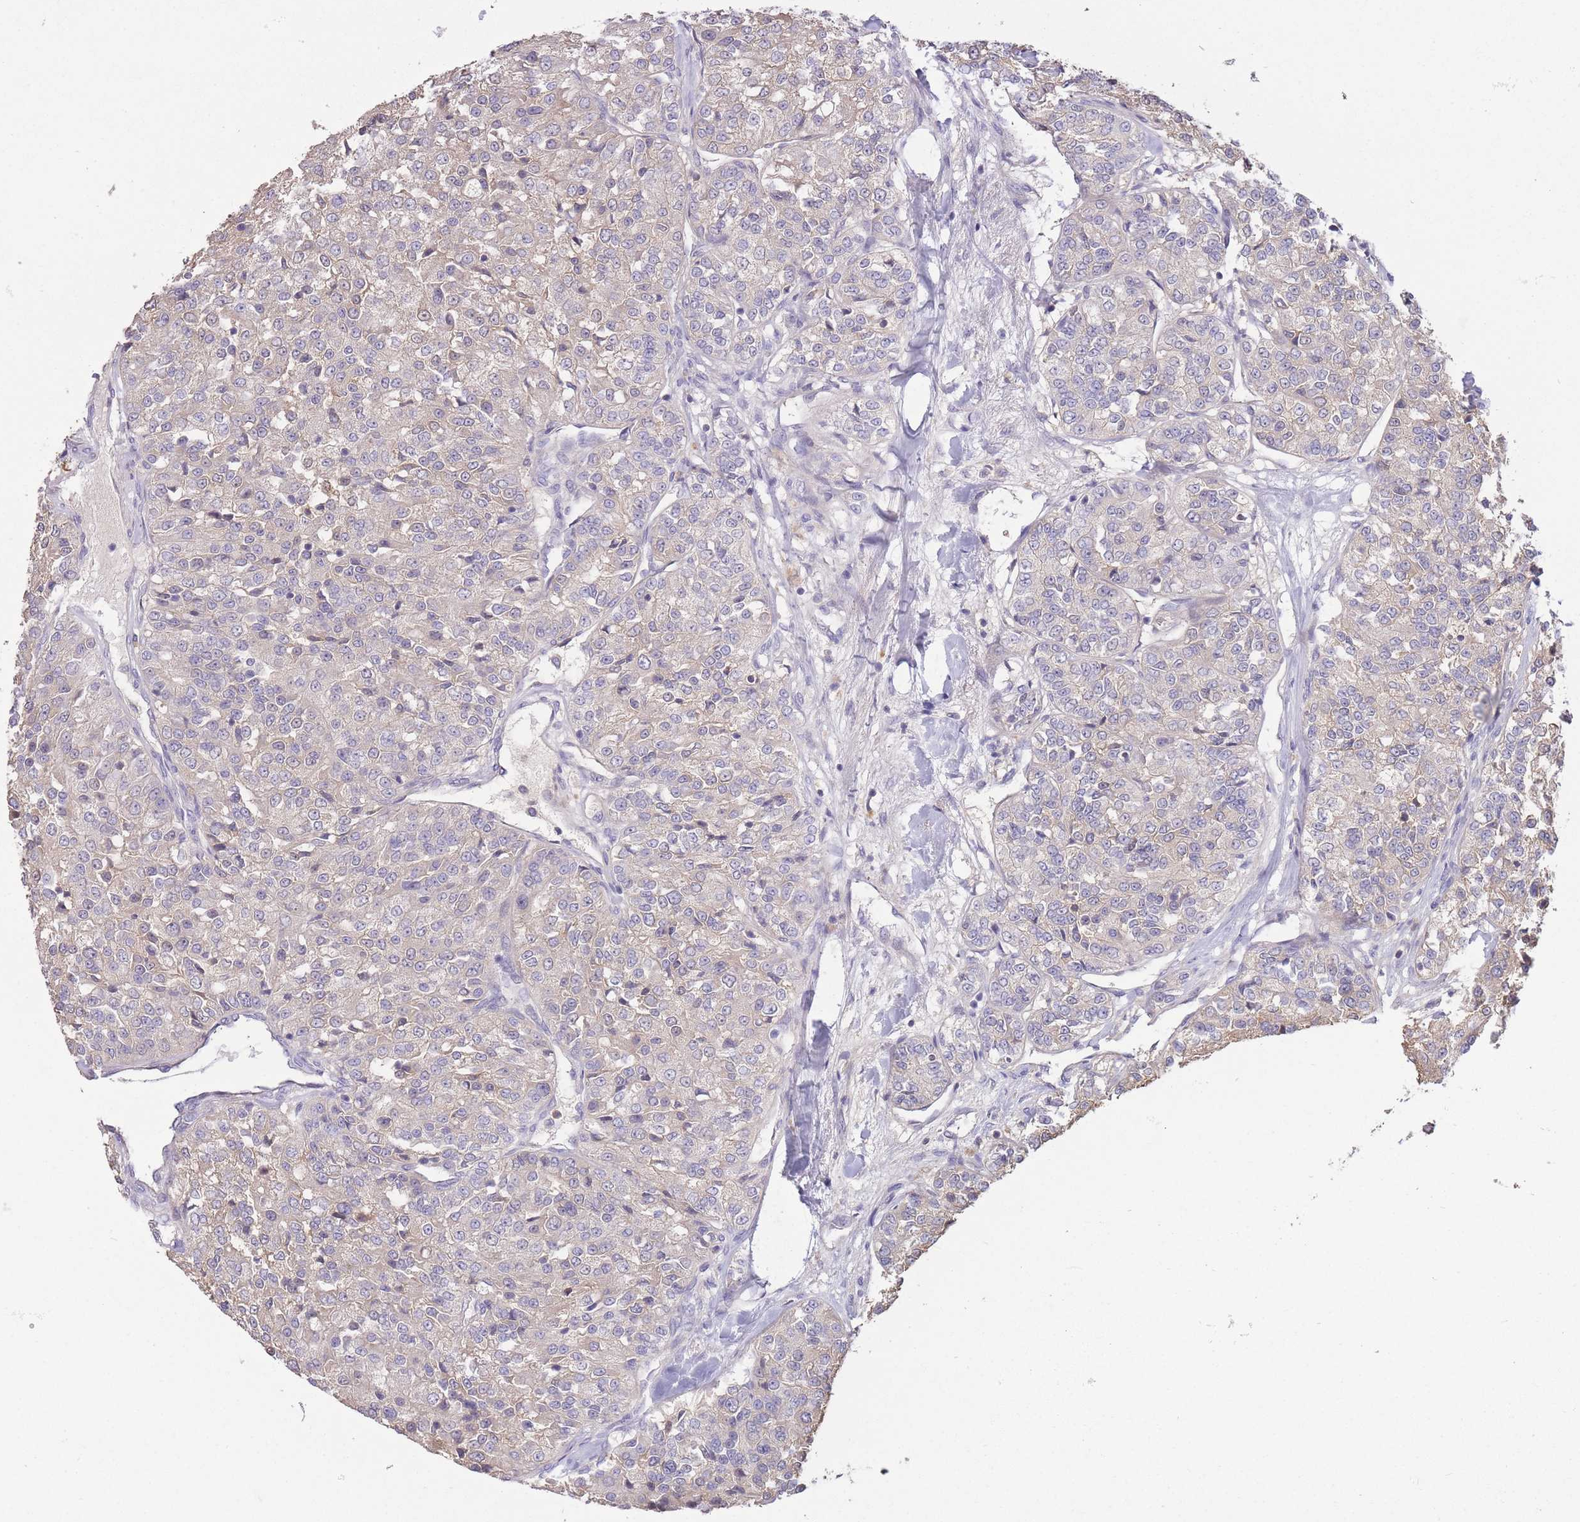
{"staining": {"intensity": "negative", "quantity": "none", "location": "none"}, "tissue": "renal cancer", "cell_type": "Tumor cells", "image_type": "cancer", "snomed": [{"axis": "morphology", "description": "Adenocarcinoma, NOS"}, {"axis": "topography", "description": "Kidney"}], "caption": "IHC of adenocarcinoma (renal) displays no staining in tumor cells. (Immunohistochemistry, brightfield microscopy, high magnification).", "gene": "ZNF304", "patient": {"sex": "female", "age": 63}}